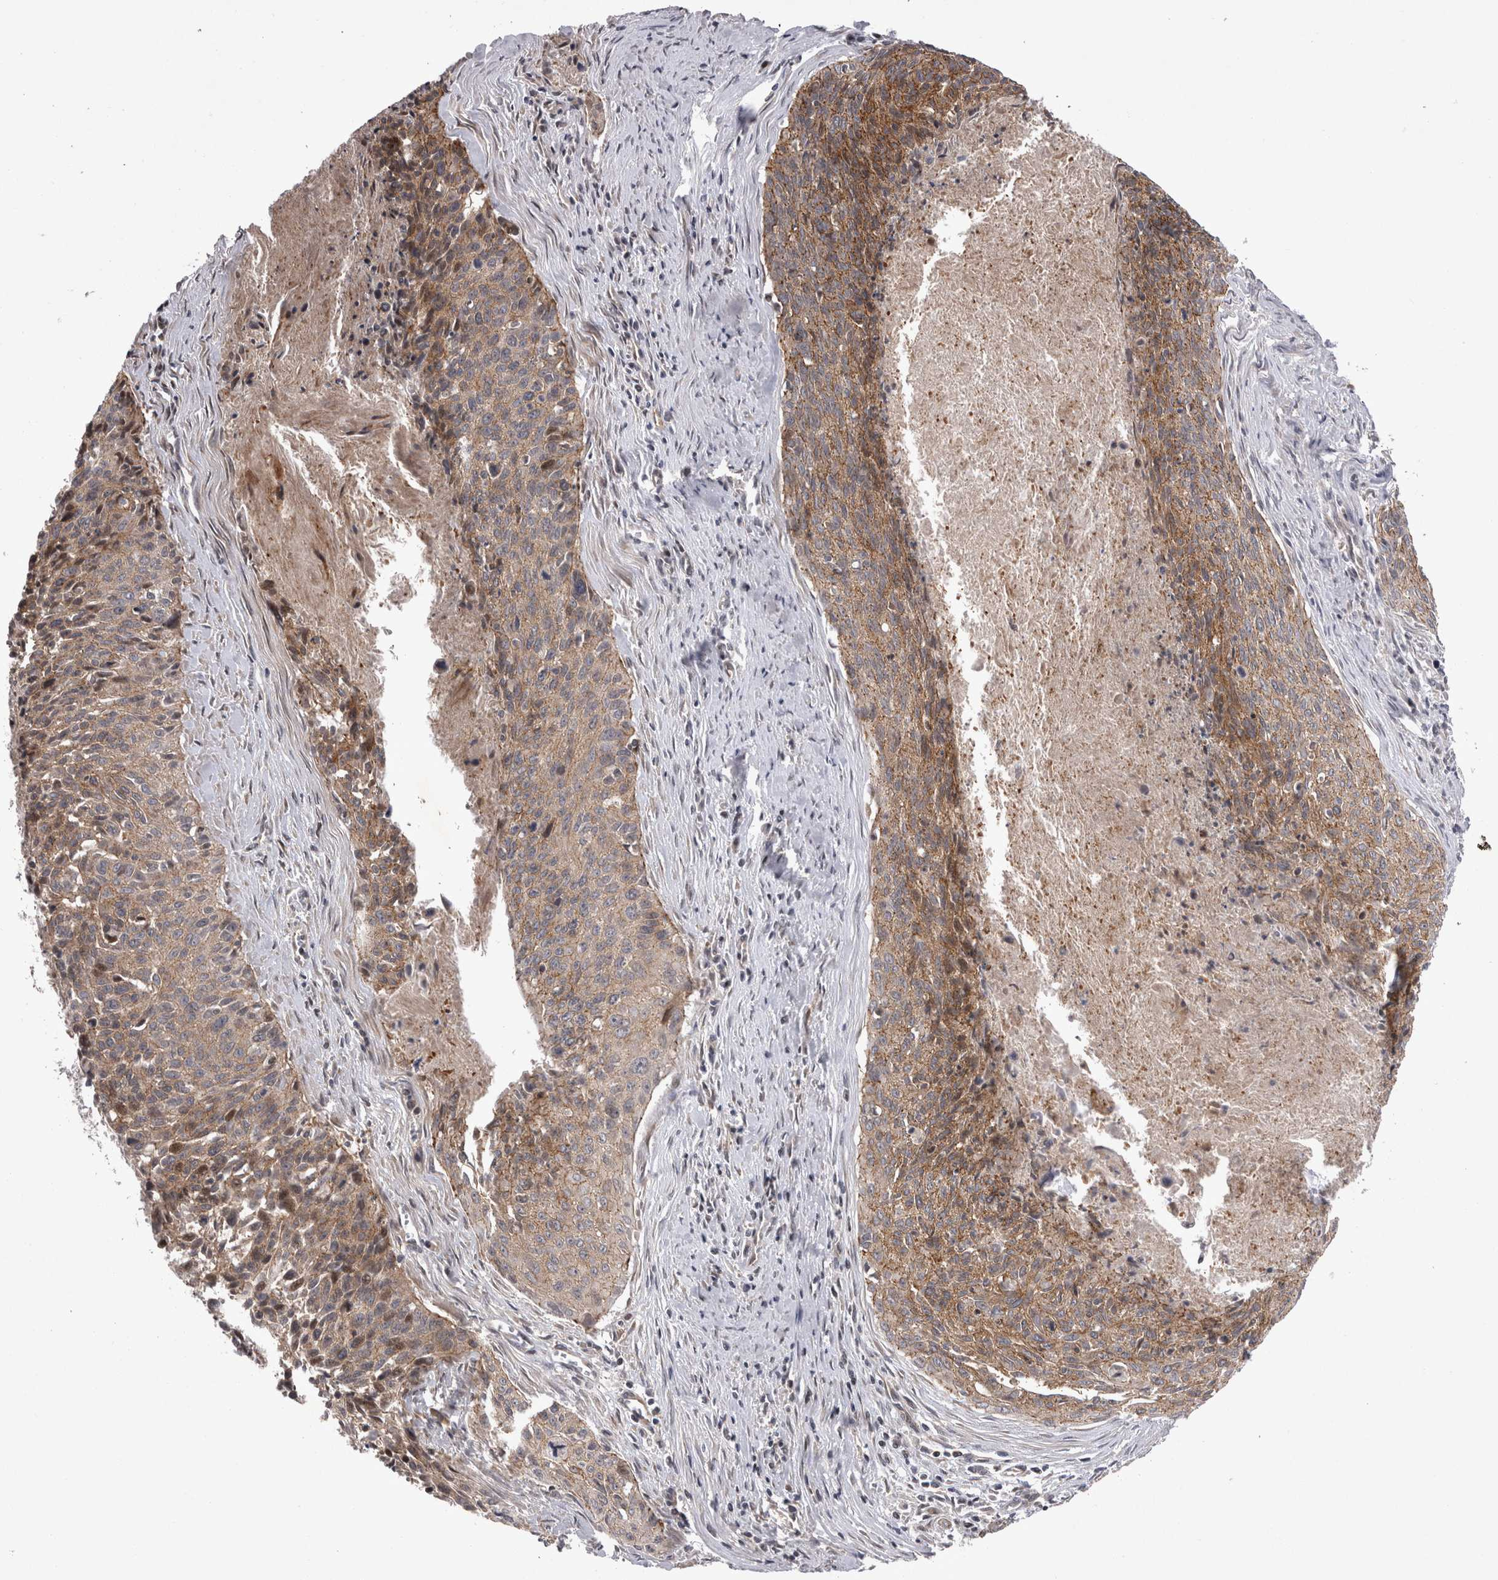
{"staining": {"intensity": "moderate", "quantity": ">75%", "location": "cytoplasmic/membranous"}, "tissue": "cervical cancer", "cell_type": "Tumor cells", "image_type": "cancer", "snomed": [{"axis": "morphology", "description": "Squamous cell carcinoma, NOS"}, {"axis": "topography", "description": "Cervix"}], "caption": "High-power microscopy captured an IHC histopathology image of cervical cancer, revealing moderate cytoplasmic/membranous staining in approximately >75% of tumor cells.", "gene": "NENF", "patient": {"sex": "female", "age": 55}}